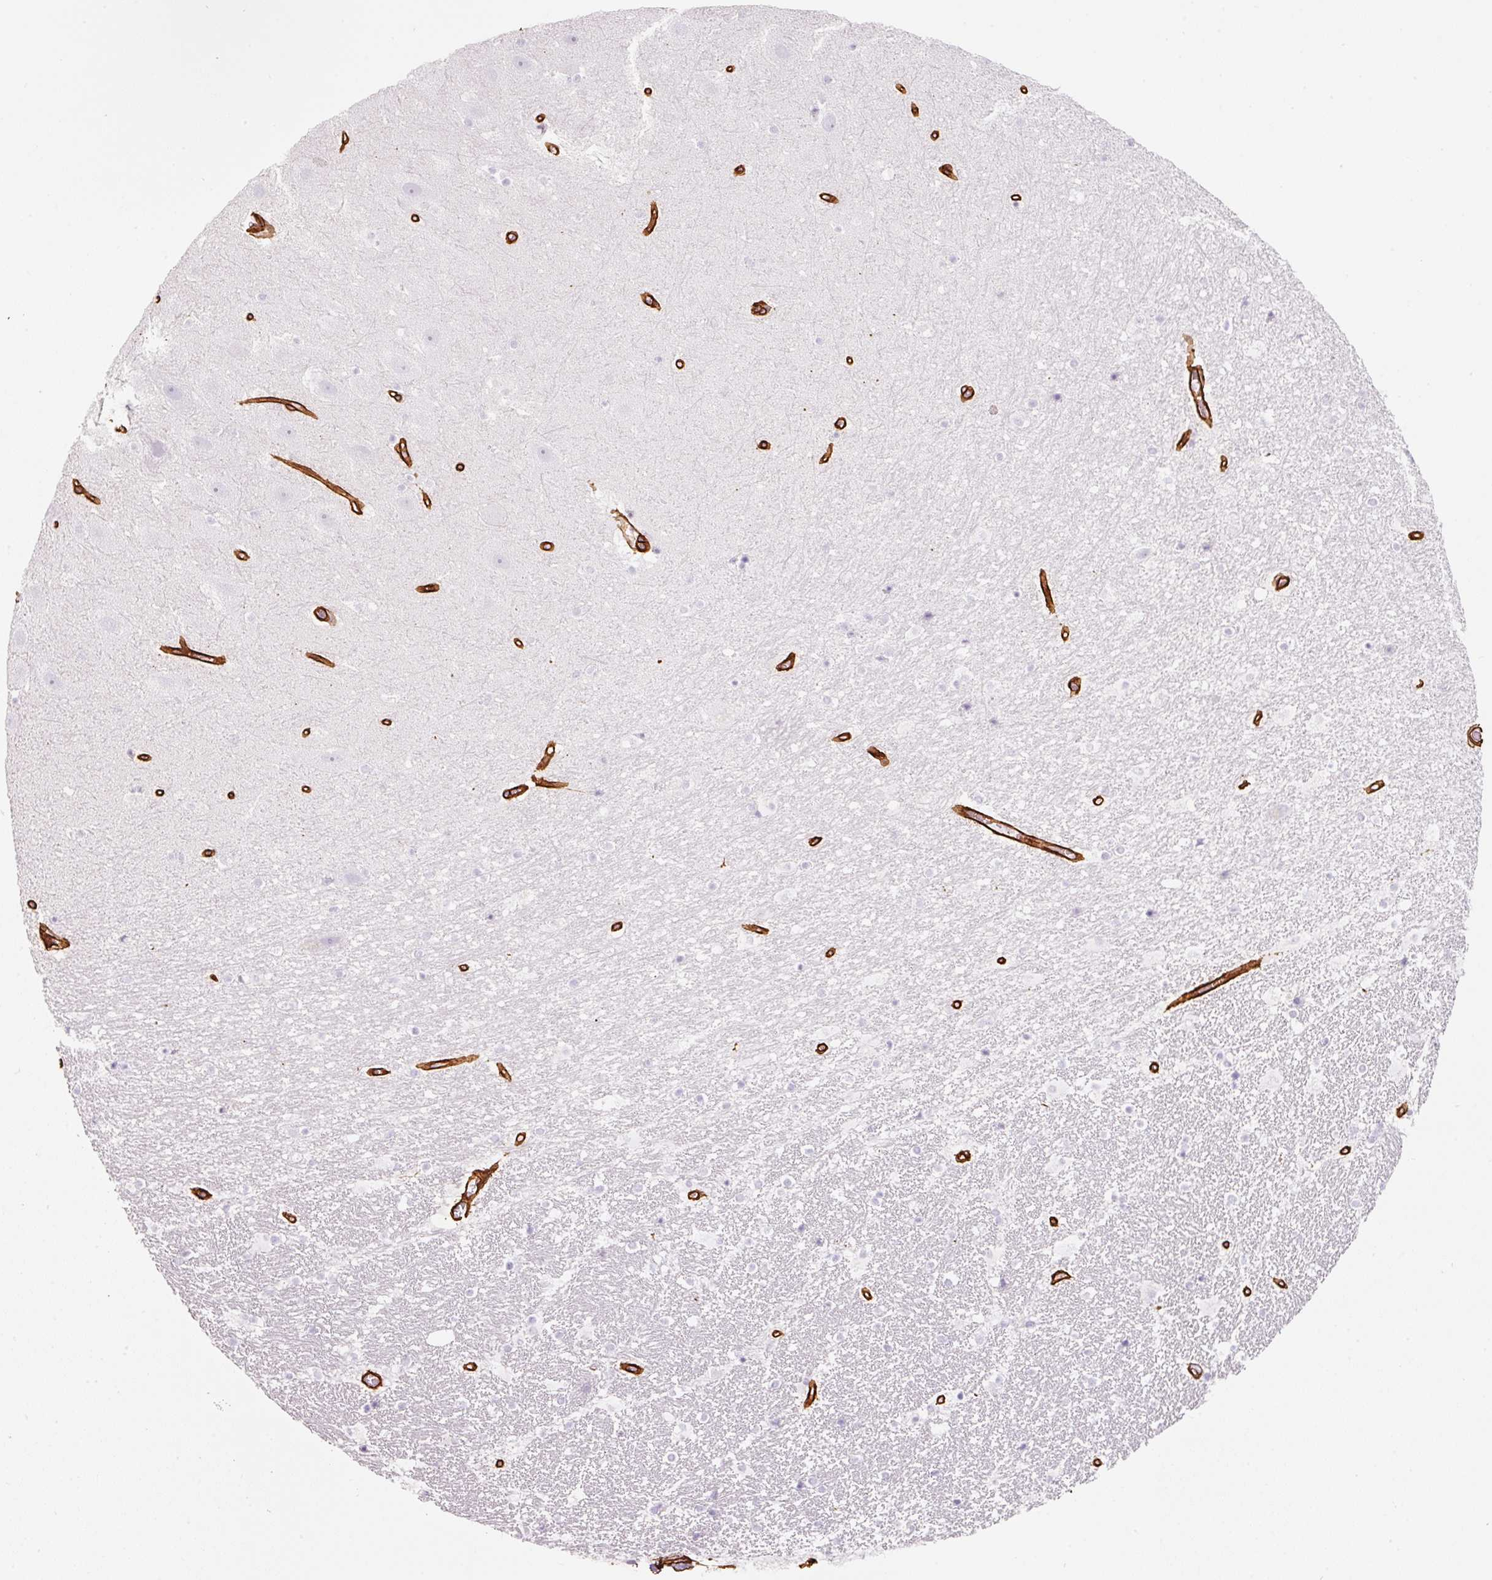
{"staining": {"intensity": "negative", "quantity": "none", "location": "none"}, "tissue": "hippocampus", "cell_type": "Glial cells", "image_type": "normal", "snomed": [{"axis": "morphology", "description": "Normal tissue, NOS"}, {"axis": "topography", "description": "Hippocampus"}], "caption": "Immunohistochemical staining of benign hippocampus exhibits no significant expression in glial cells. (Immunohistochemistry (ihc), brightfield microscopy, high magnification).", "gene": "LOXL4", "patient": {"sex": "male", "age": 37}}